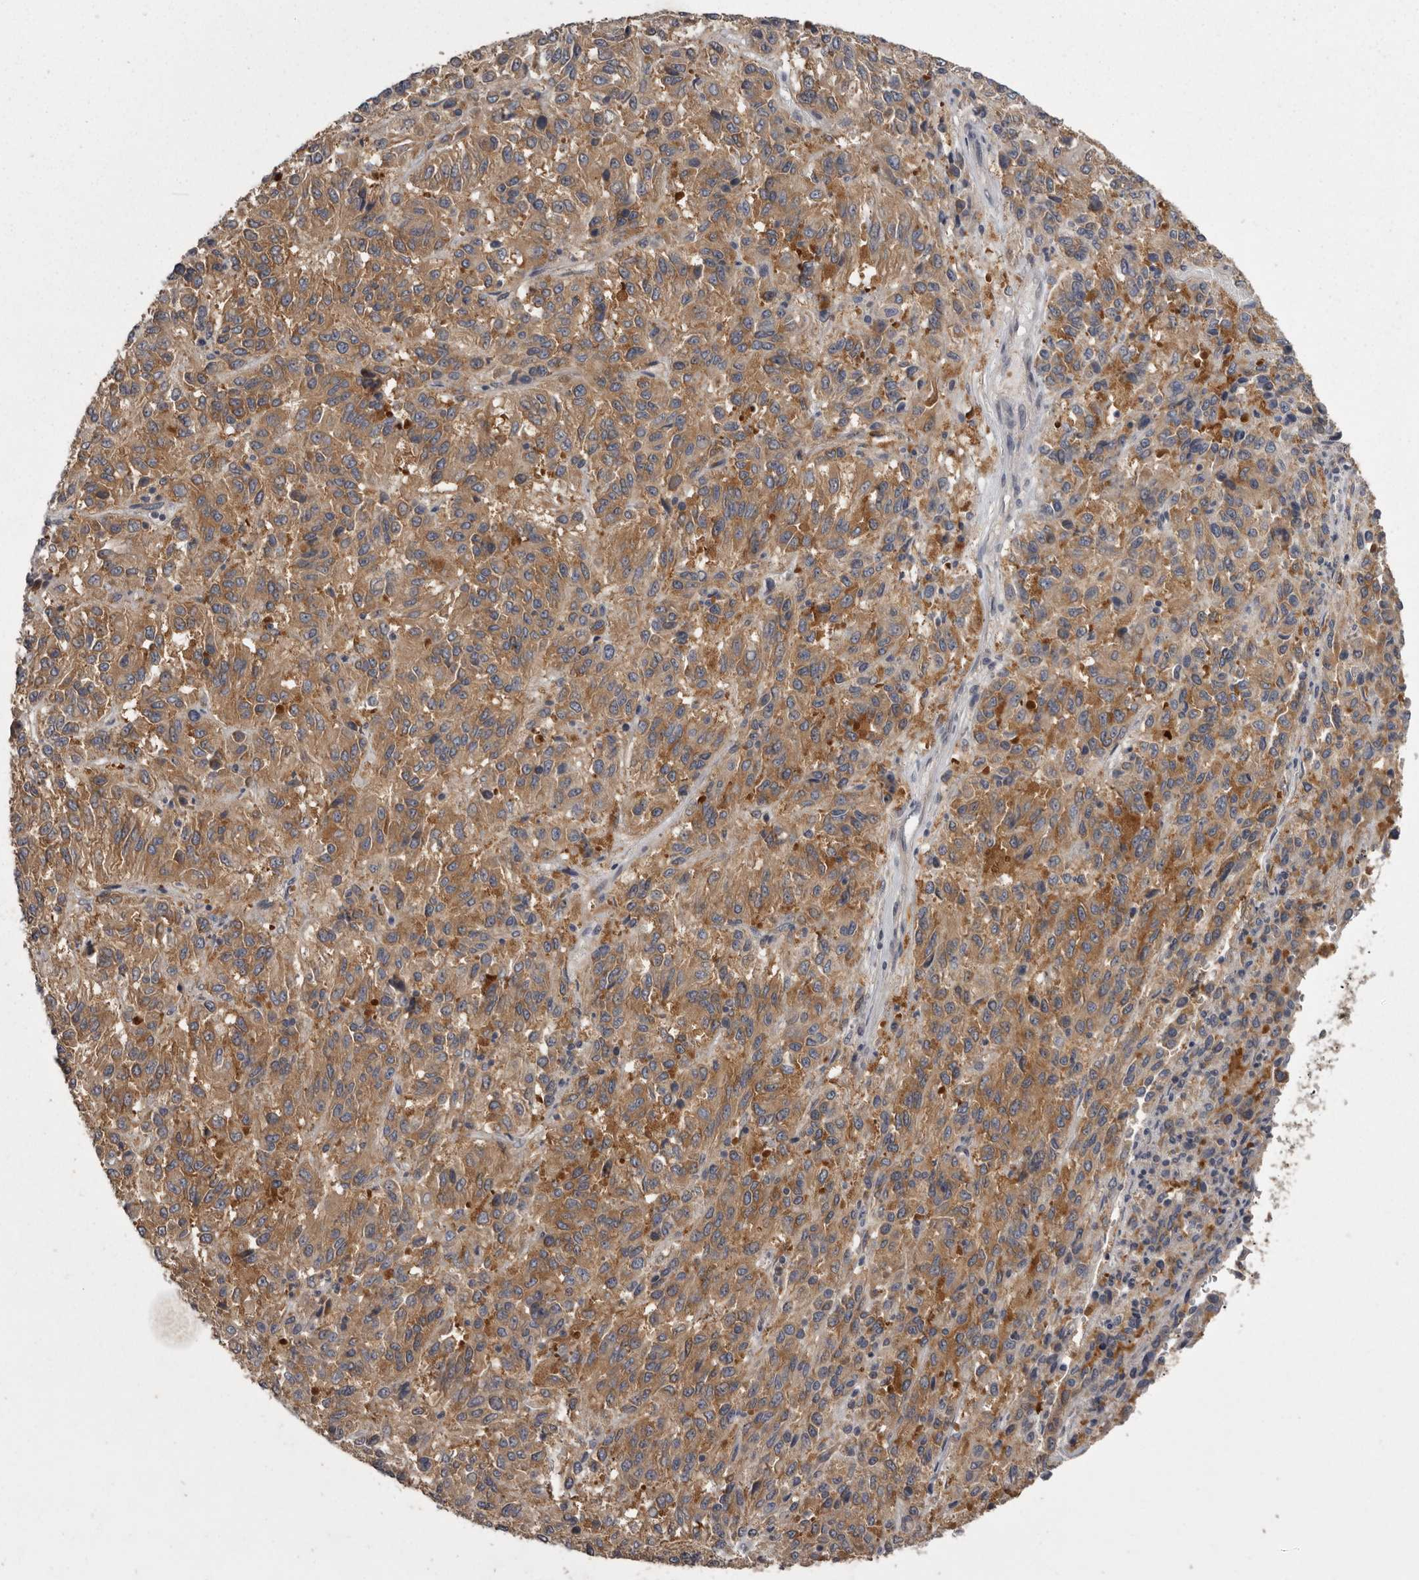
{"staining": {"intensity": "moderate", "quantity": ">75%", "location": "cytoplasmic/membranous"}, "tissue": "melanoma", "cell_type": "Tumor cells", "image_type": "cancer", "snomed": [{"axis": "morphology", "description": "Malignant melanoma, Metastatic site"}, {"axis": "topography", "description": "Lung"}], "caption": "IHC photomicrograph of neoplastic tissue: malignant melanoma (metastatic site) stained using immunohistochemistry (IHC) demonstrates medium levels of moderate protein expression localized specifically in the cytoplasmic/membranous of tumor cells, appearing as a cytoplasmic/membranous brown color.", "gene": "DARS1", "patient": {"sex": "male", "age": 64}}